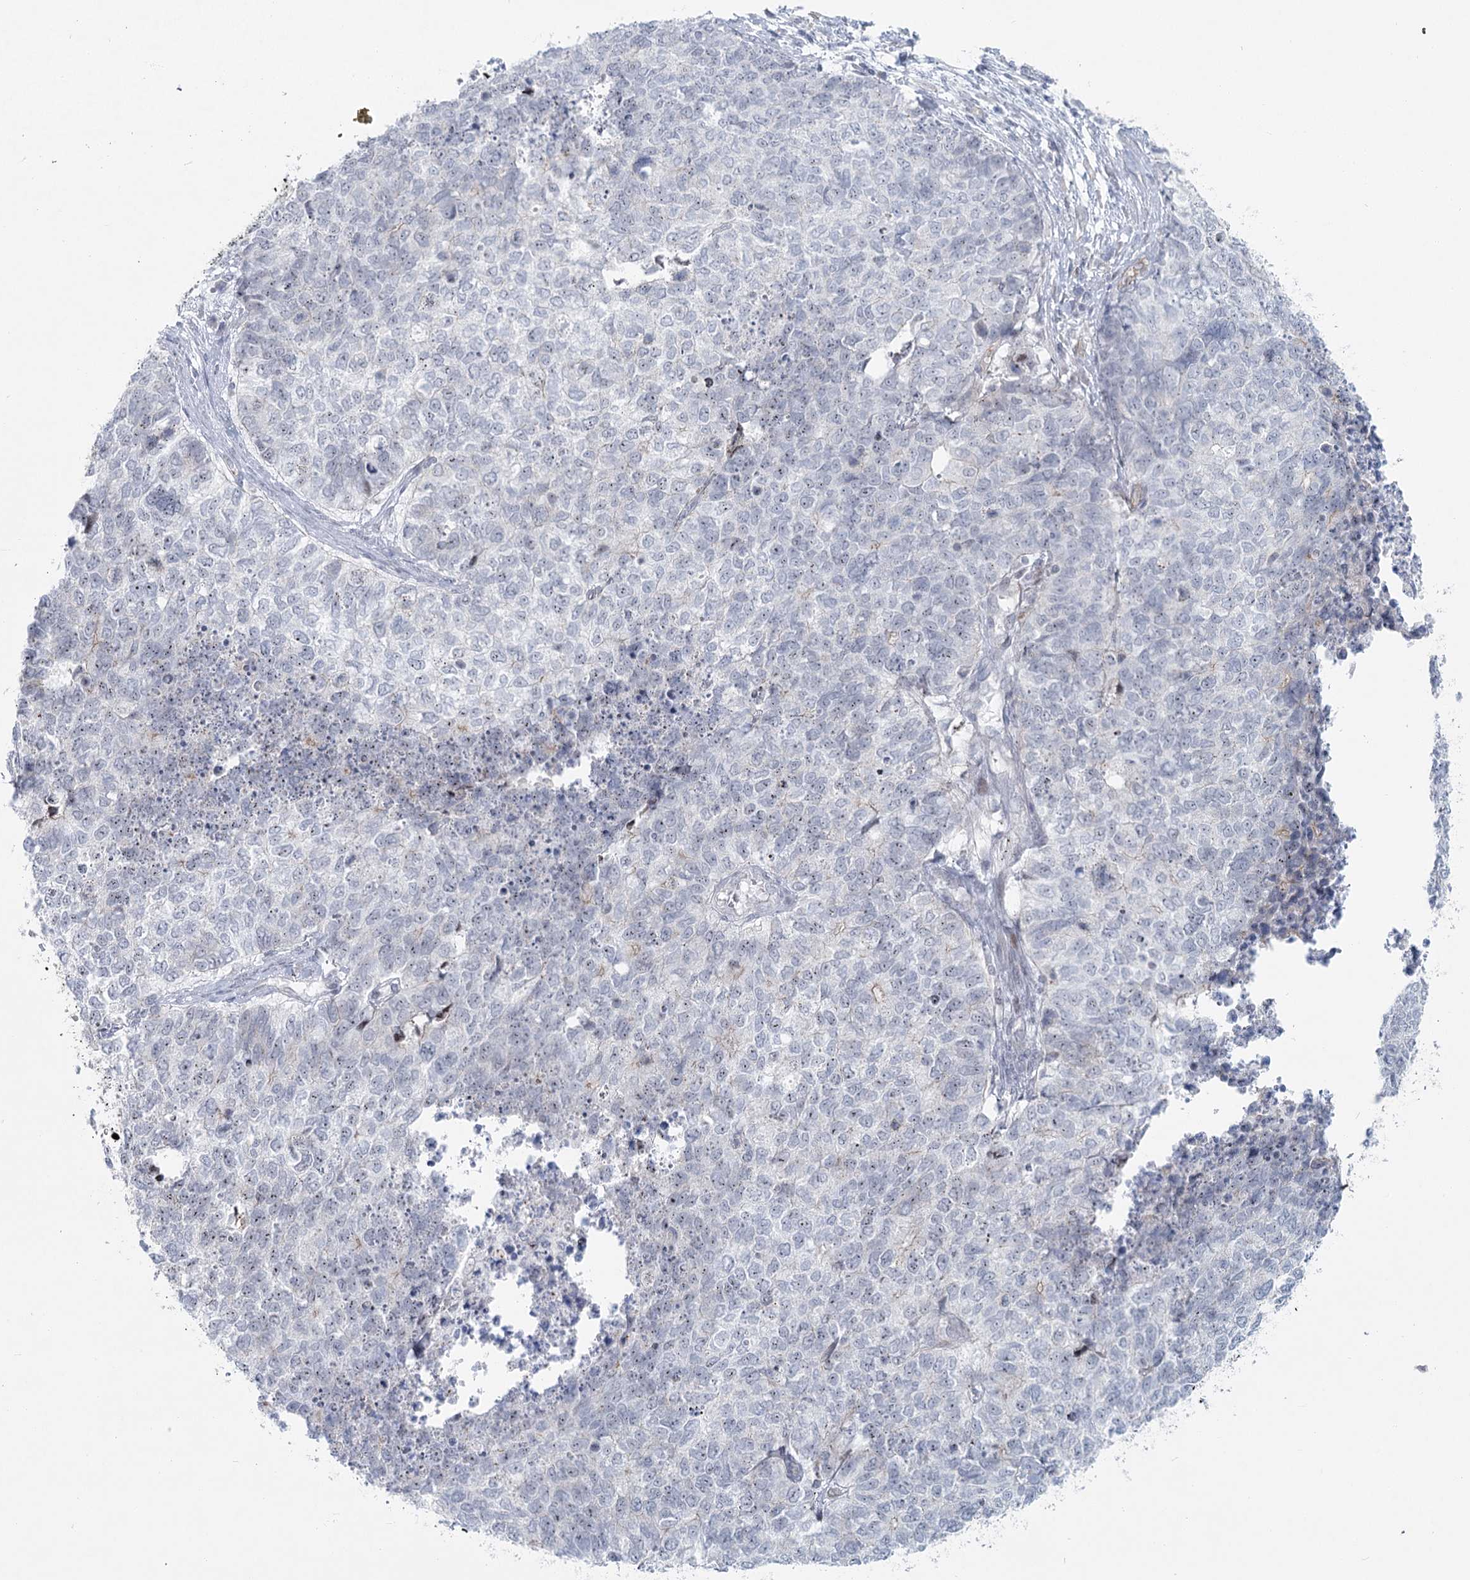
{"staining": {"intensity": "negative", "quantity": "none", "location": "none"}, "tissue": "cervical cancer", "cell_type": "Tumor cells", "image_type": "cancer", "snomed": [{"axis": "morphology", "description": "Squamous cell carcinoma, NOS"}, {"axis": "topography", "description": "Cervix"}], "caption": "IHC of human cervical squamous cell carcinoma demonstrates no positivity in tumor cells.", "gene": "ABHD8", "patient": {"sex": "female", "age": 63}}